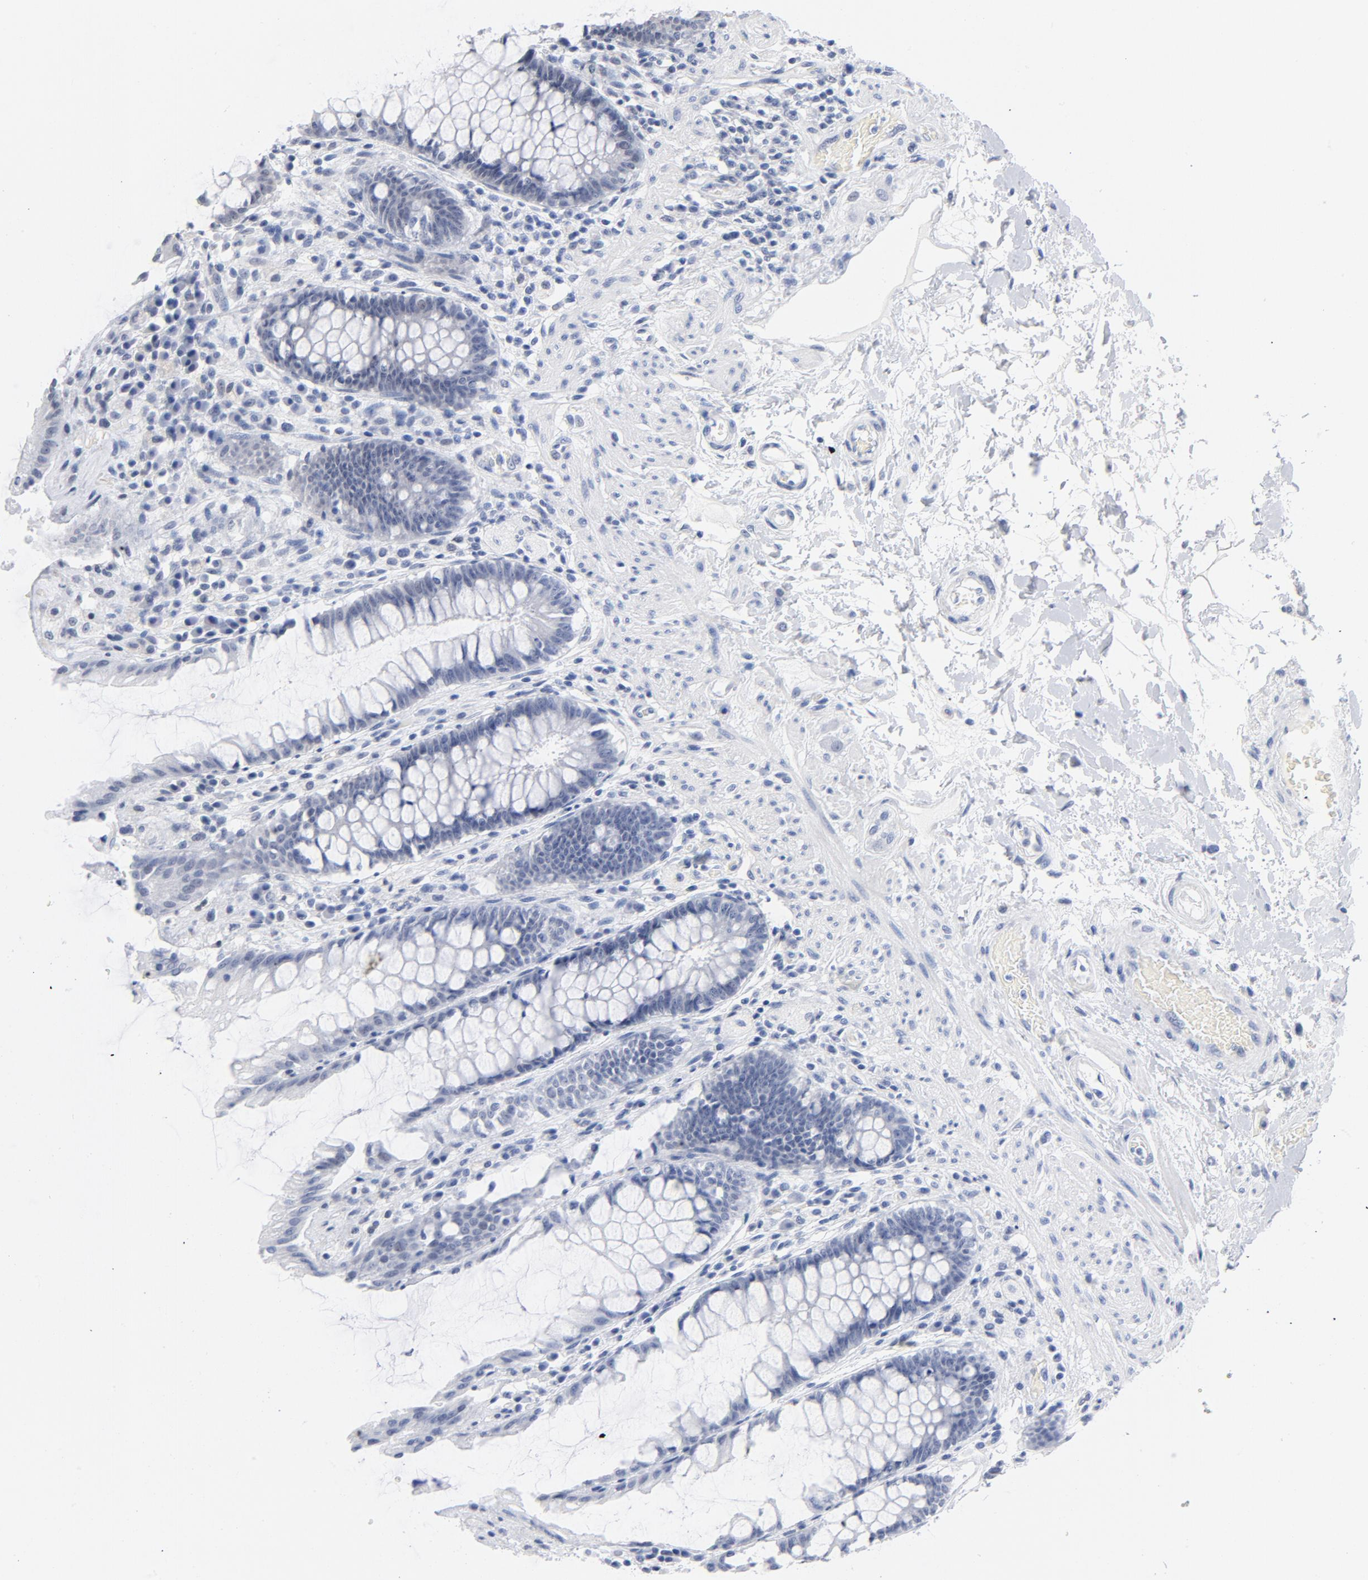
{"staining": {"intensity": "negative", "quantity": "none", "location": "none"}, "tissue": "rectum", "cell_type": "Glandular cells", "image_type": "normal", "snomed": [{"axis": "morphology", "description": "Normal tissue, NOS"}, {"axis": "topography", "description": "Rectum"}], "caption": "Immunohistochemistry (IHC) image of unremarkable rectum stained for a protein (brown), which demonstrates no staining in glandular cells.", "gene": "RBM3", "patient": {"sex": "female", "age": 46}}